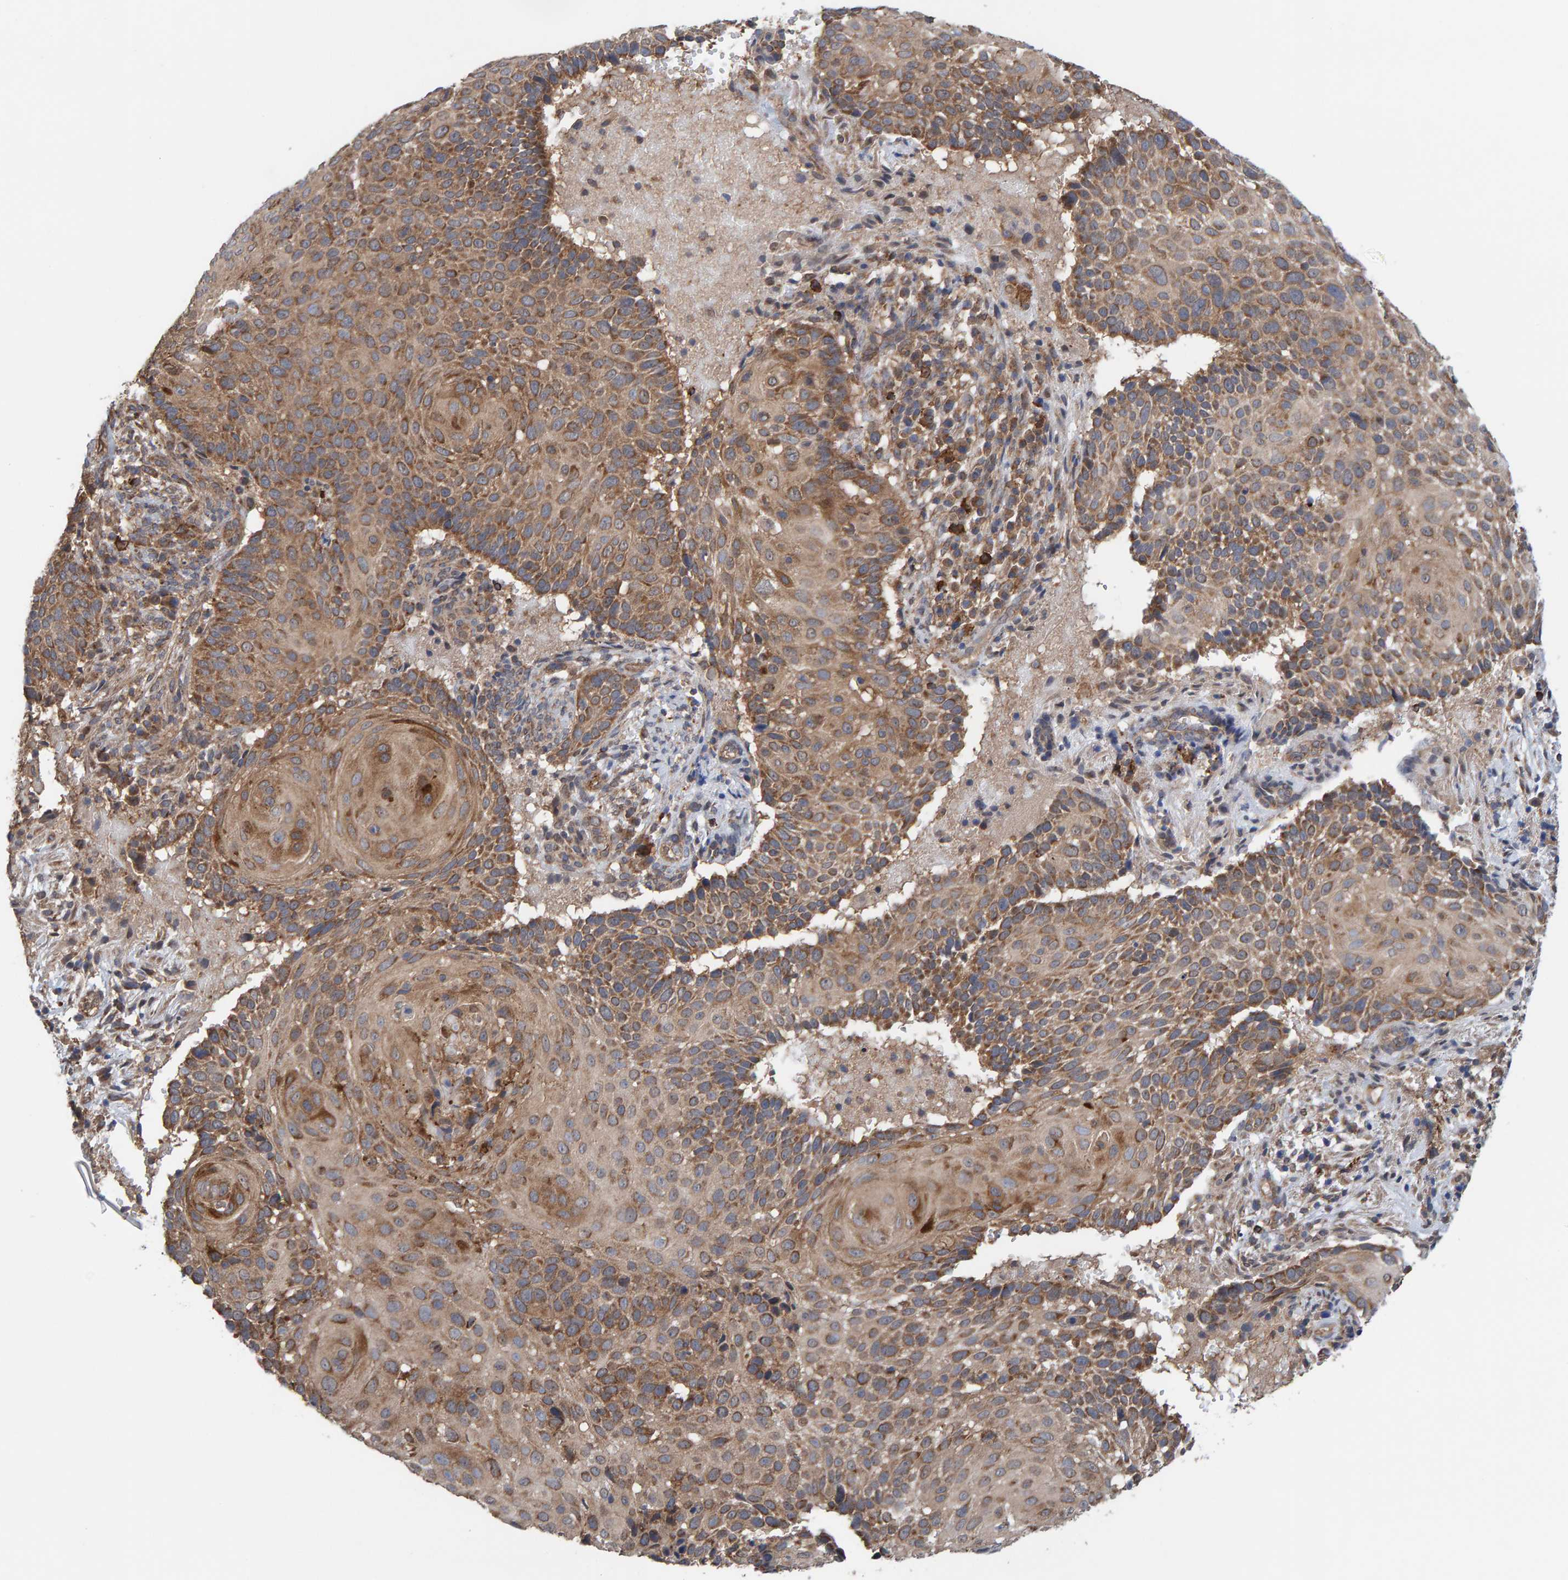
{"staining": {"intensity": "moderate", "quantity": ">75%", "location": "cytoplasmic/membranous"}, "tissue": "cervical cancer", "cell_type": "Tumor cells", "image_type": "cancer", "snomed": [{"axis": "morphology", "description": "Squamous cell carcinoma, NOS"}, {"axis": "topography", "description": "Cervix"}], "caption": "Squamous cell carcinoma (cervical) stained with a brown dye shows moderate cytoplasmic/membranous positive expression in about >75% of tumor cells.", "gene": "LRSAM1", "patient": {"sex": "female", "age": 74}}